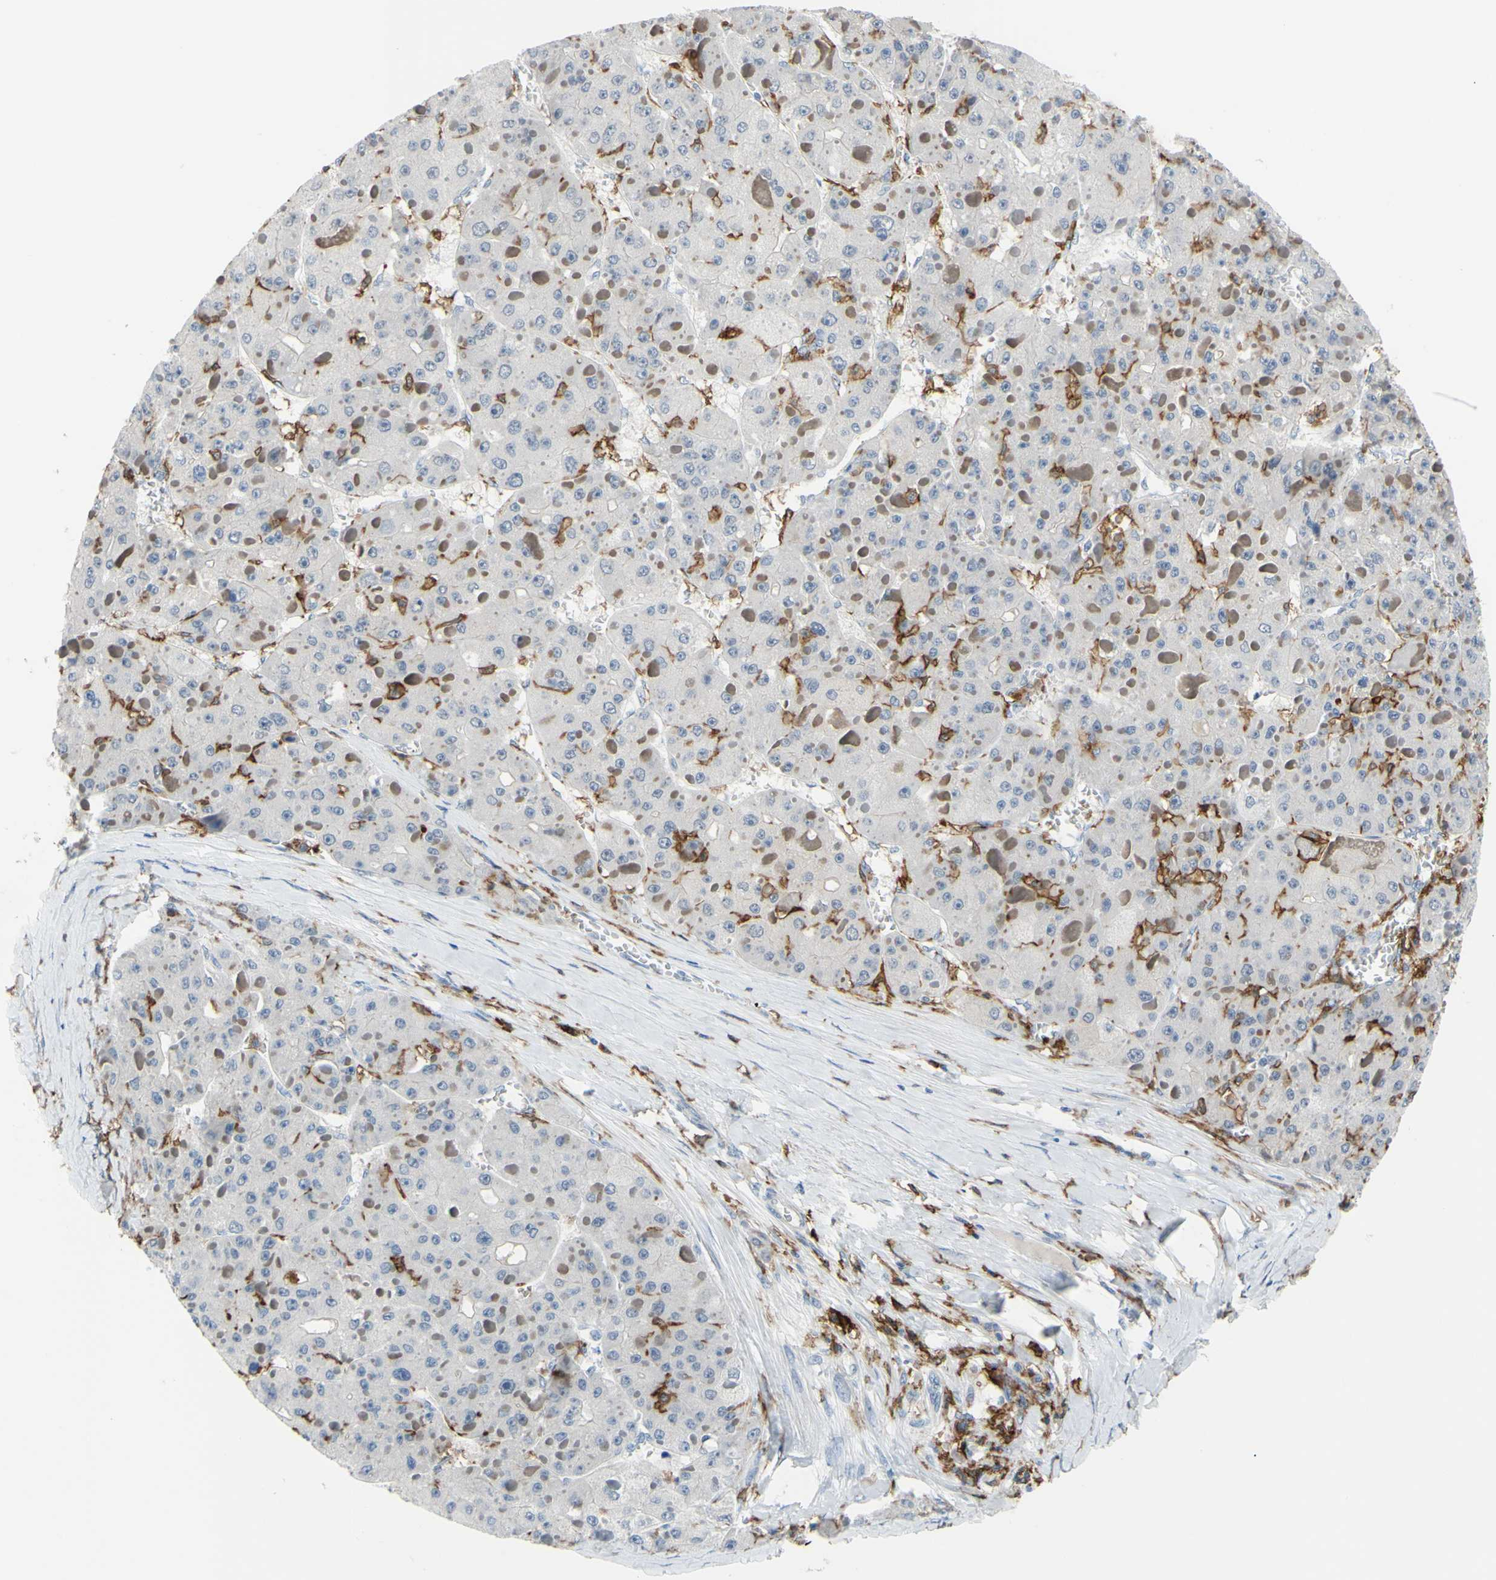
{"staining": {"intensity": "negative", "quantity": "none", "location": "none"}, "tissue": "liver cancer", "cell_type": "Tumor cells", "image_type": "cancer", "snomed": [{"axis": "morphology", "description": "Carcinoma, Hepatocellular, NOS"}, {"axis": "topography", "description": "Liver"}], "caption": "Immunohistochemistry (IHC) of human hepatocellular carcinoma (liver) reveals no expression in tumor cells. The staining was performed using DAB (3,3'-diaminobenzidine) to visualize the protein expression in brown, while the nuclei were stained in blue with hematoxylin (Magnification: 20x).", "gene": "FCGR2A", "patient": {"sex": "female", "age": 73}}